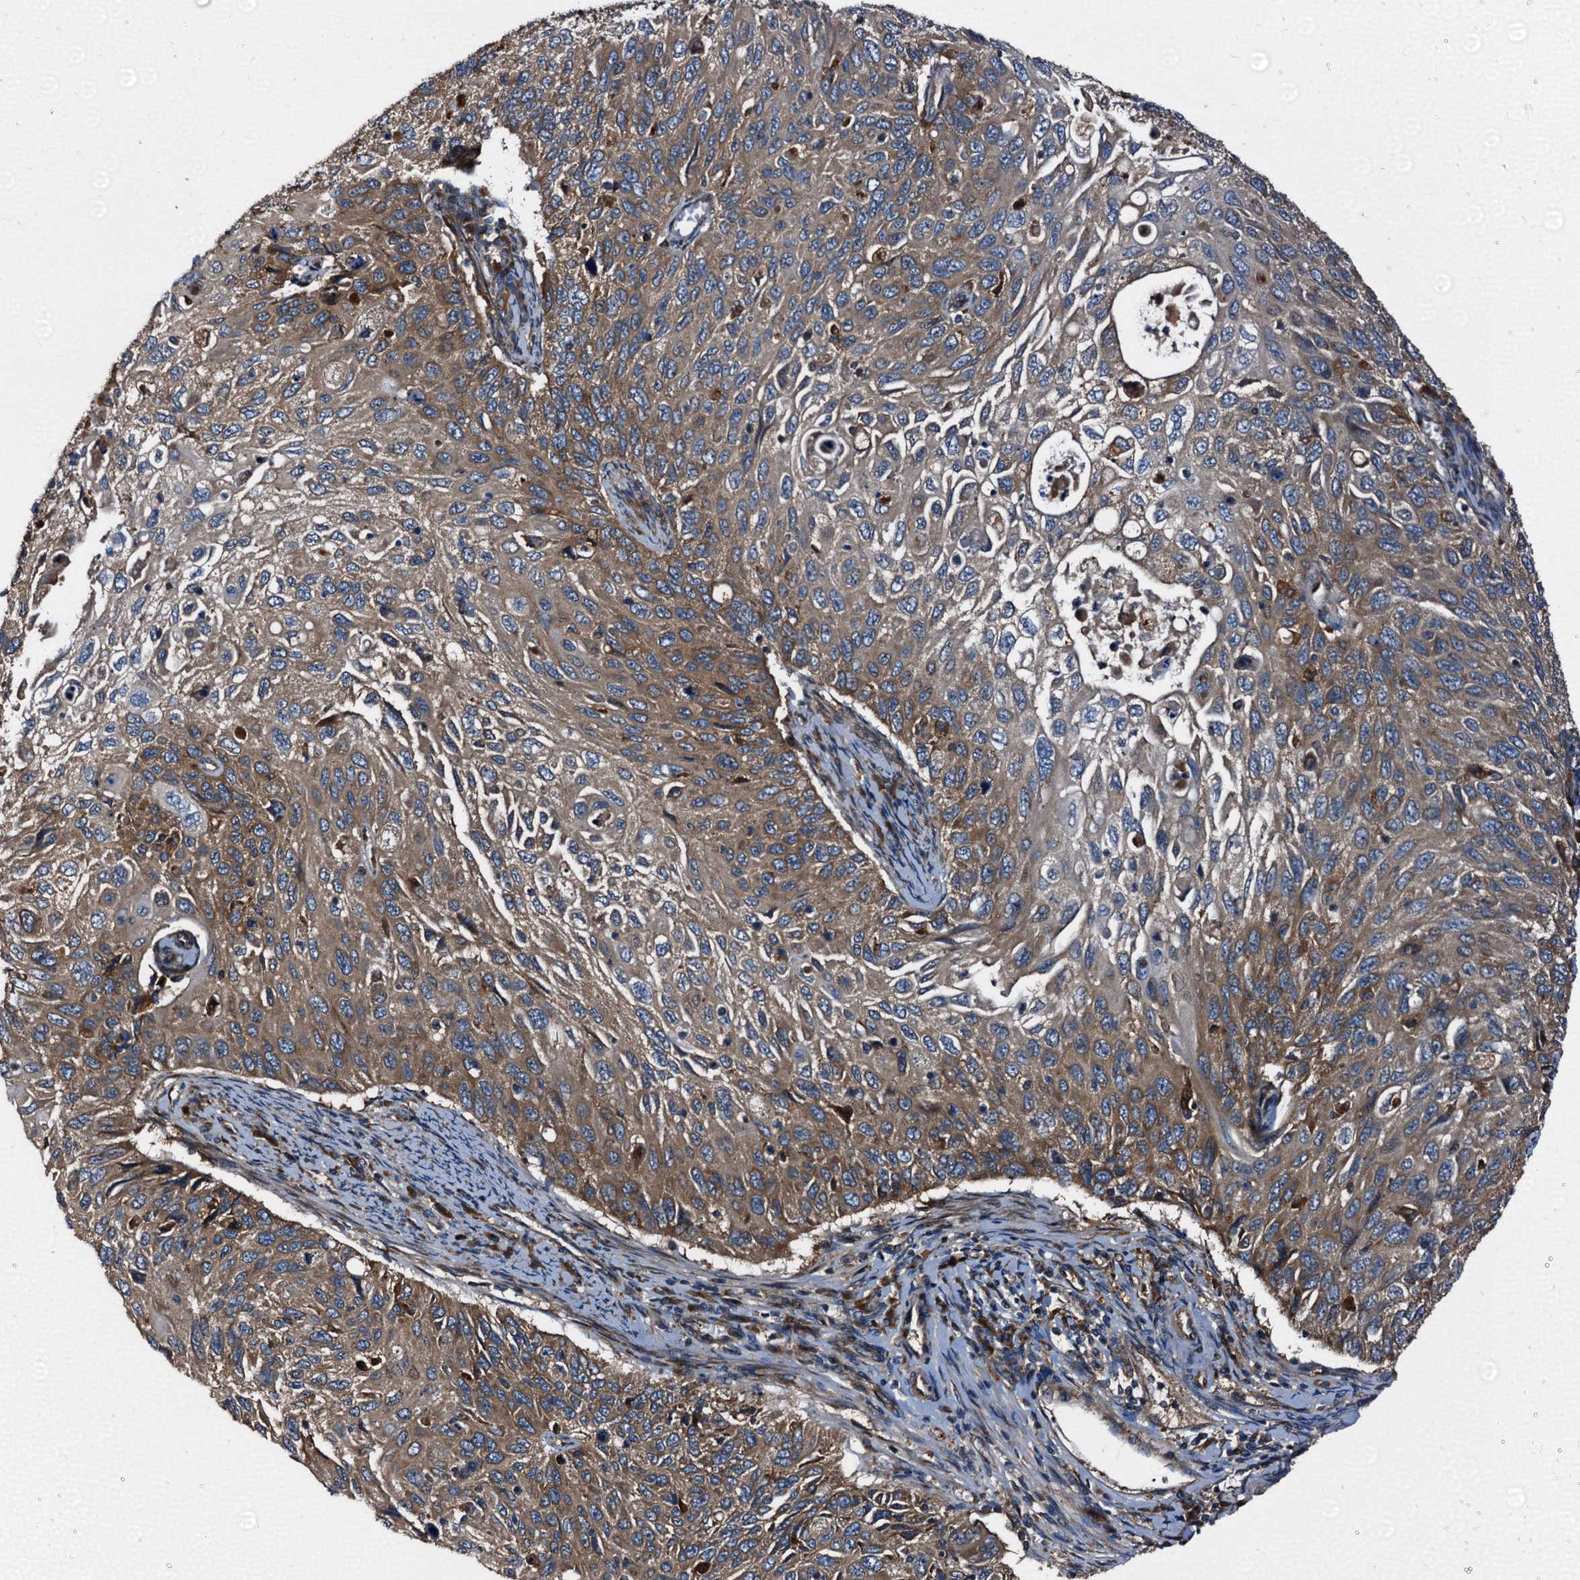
{"staining": {"intensity": "moderate", "quantity": ">75%", "location": "cytoplasmic/membranous"}, "tissue": "cervical cancer", "cell_type": "Tumor cells", "image_type": "cancer", "snomed": [{"axis": "morphology", "description": "Squamous cell carcinoma, NOS"}, {"axis": "topography", "description": "Cervix"}], "caption": "A brown stain shows moderate cytoplasmic/membranous staining of a protein in human cervical cancer tumor cells. The staining is performed using DAB (3,3'-diaminobenzidine) brown chromogen to label protein expression. The nuclei are counter-stained blue using hematoxylin.", "gene": "PEX5", "patient": {"sex": "female", "age": 70}}